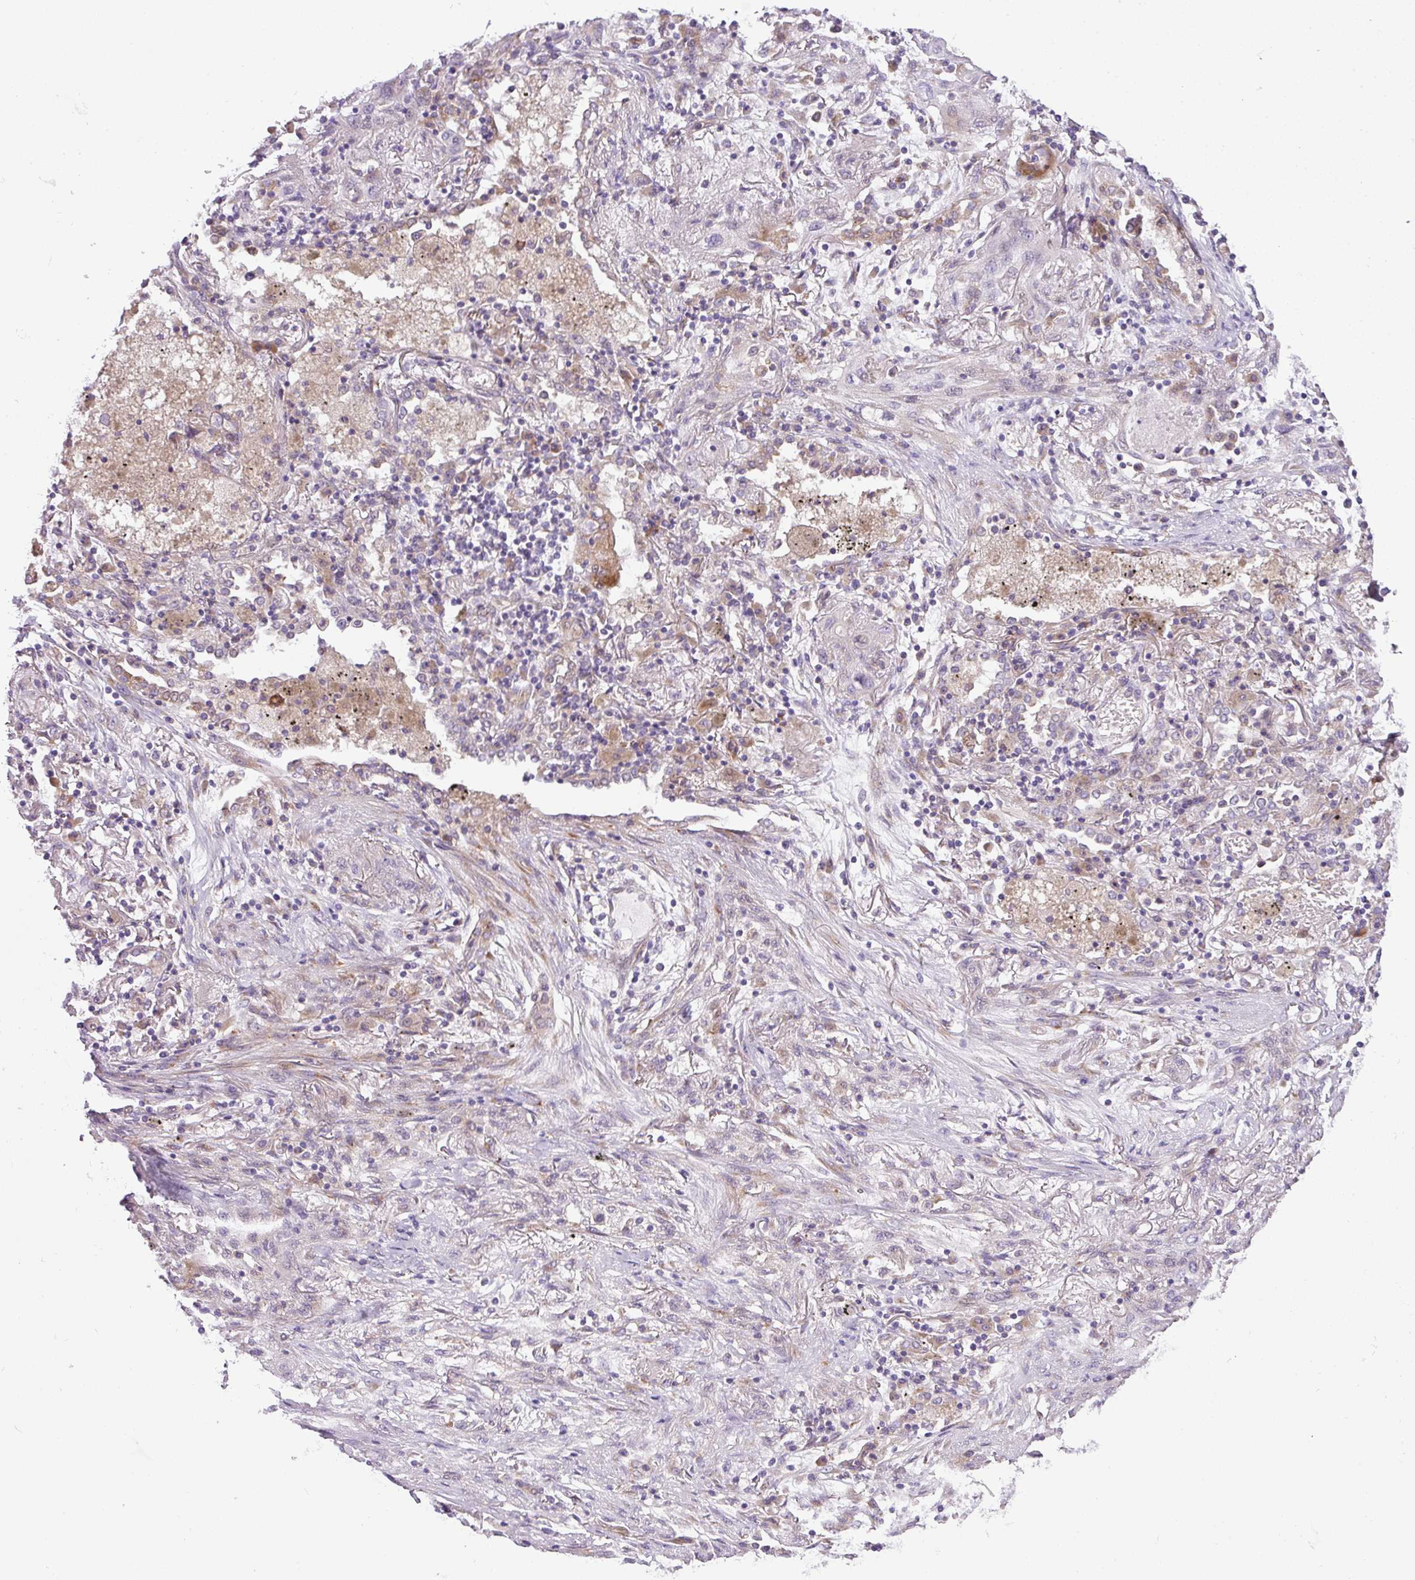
{"staining": {"intensity": "negative", "quantity": "none", "location": "none"}, "tissue": "lung cancer", "cell_type": "Tumor cells", "image_type": "cancer", "snomed": [{"axis": "morphology", "description": "Squamous cell carcinoma, NOS"}, {"axis": "topography", "description": "Lung"}], "caption": "High power microscopy micrograph of an immunohistochemistry (IHC) photomicrograph of lung cancer, revealing no significant expression in tumor cells.", "gene": "PIK3R5", "patient": {"sex": "female", "age": 47}}